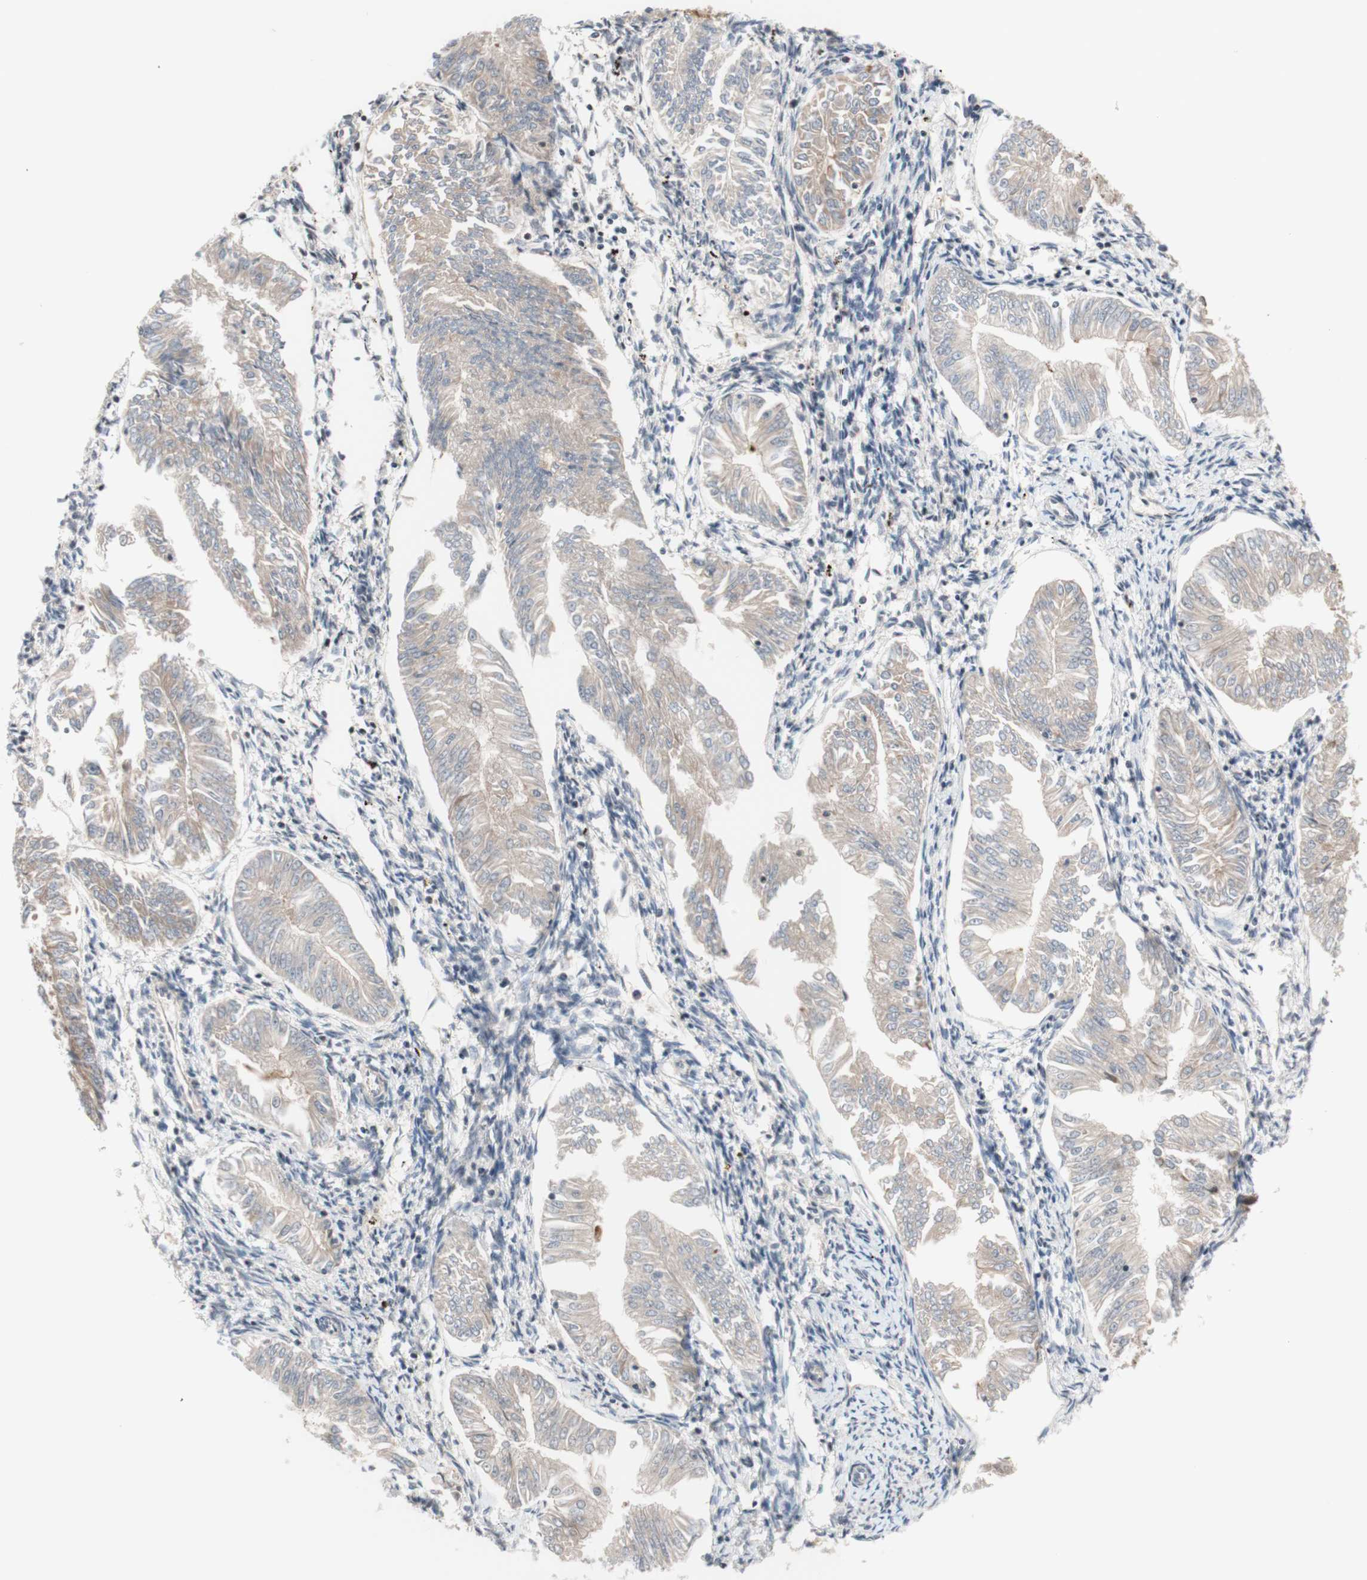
{"staining": {"intensity": "weak", "quantity": "<25%", "location": "cytoplasmic/membranous"}, "tissue": "endometrial cancer", "cell_type": "Tumor cells", "image_type": "cancer", "snomed": [{"axis": "morphology", "description": "Adenocarcinoma, NOS"}, {"axis": "topography", "description": "Endometrium"}], "caption": "There is no significant positivity in tumor cells of endometrial cancer. Nuclei are stained in blue.", "gene": "CD55", "patient": {"sex": "female", "age": 53}}